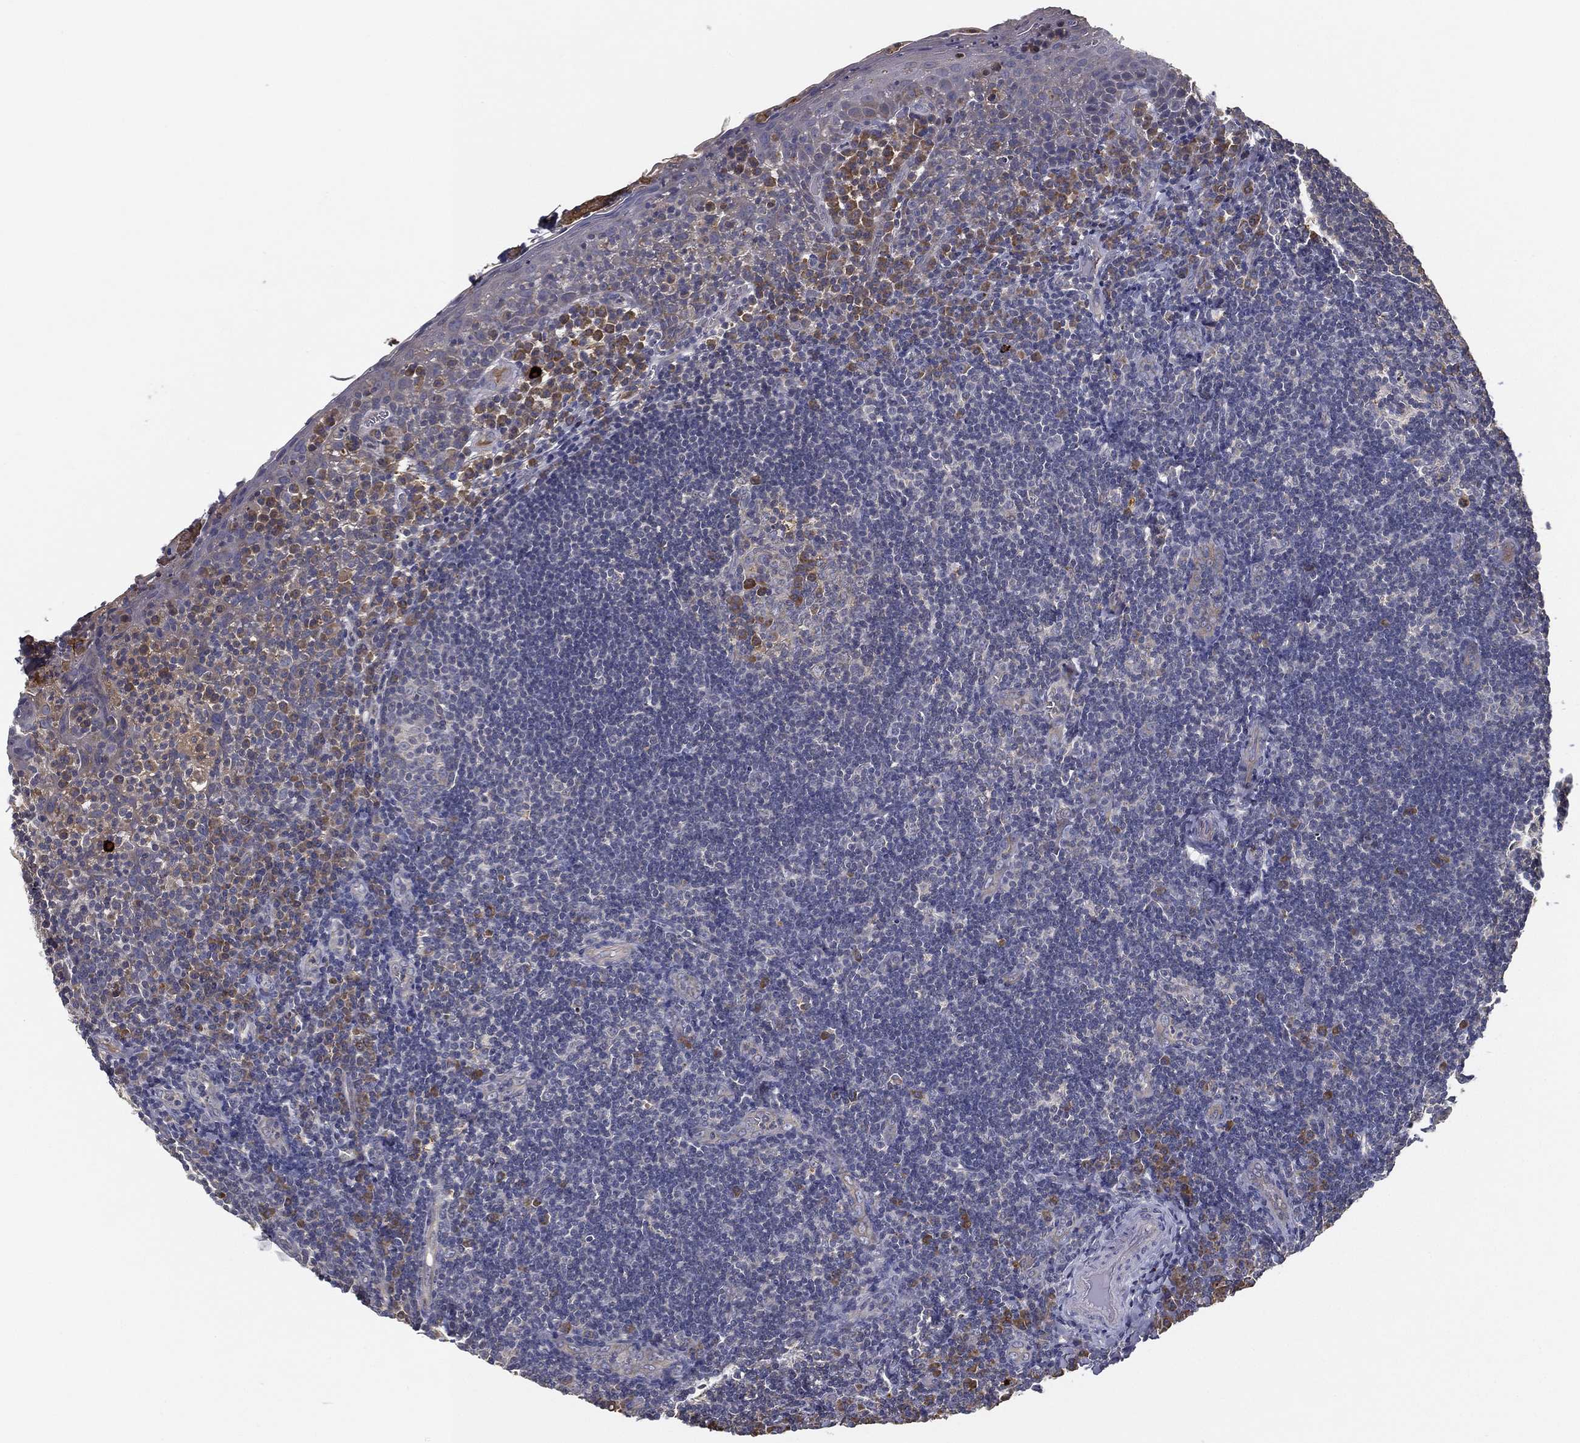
{"staining": {"intensity": "moderate", "quantity": "<25%", "location": "cytoplasmic/membranous"}, "tissue": "tonsil", "cell_type": "Germinal center cells", "image_type": "normal", "snomed": [{"axis": "morphology", "description": "Normal tissue, NOS"}, {"axis": "morphology", "description": "Inflammation, NOS"}, {"axis": "topography", "description": "Tonsil"}], "caption": "Moderate cytoplasmic/membranous expression is present in about <25% of germinal center cells in benign tonsil.", "gene": "MT", "patient": {"sex": "female", "age": 31}}